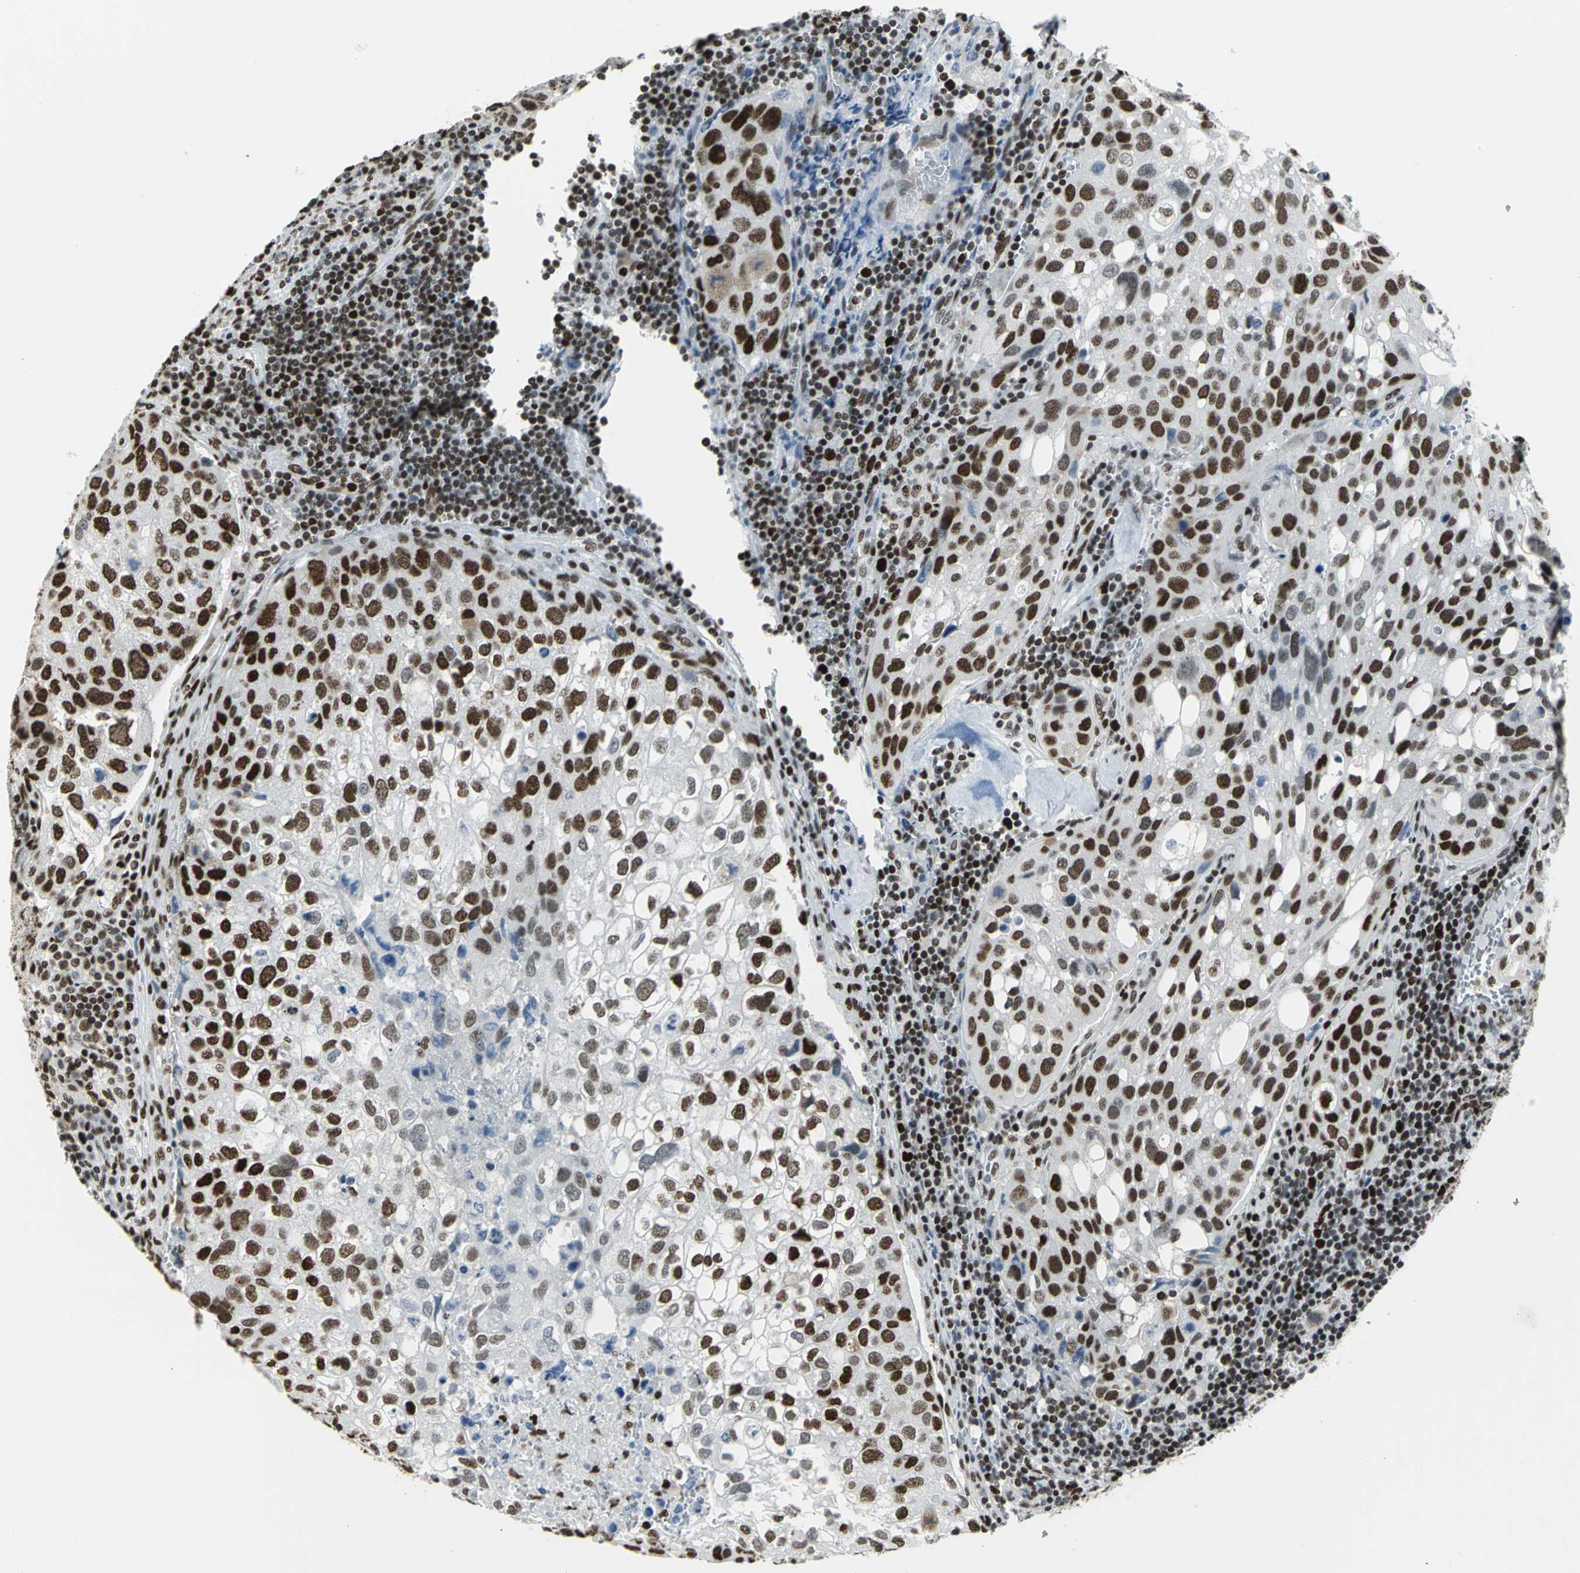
{"staining": {"intensity": "strong", "quantity": ">75%", "location": "nuclear"}, "tissue": "urothelial cancer", "cell_type": "Tumor cells", "image_type": "cancer", "snomed": [{"axis": "morphology", "description": "Urothelial carcinoma, High grade"}, {"axis": "topography", "description": "Lymph node"}, {"axis": "topography", "description": "Urinary bladder"}], "caption": "A photomicrograph of human urothelial carcinoma (high-grade) stained for a protein demonstrates strong nuclear brown staining in tumor cells.", "gene": "HNRNPD", "patient": {"sex": "male", "age": 51}}